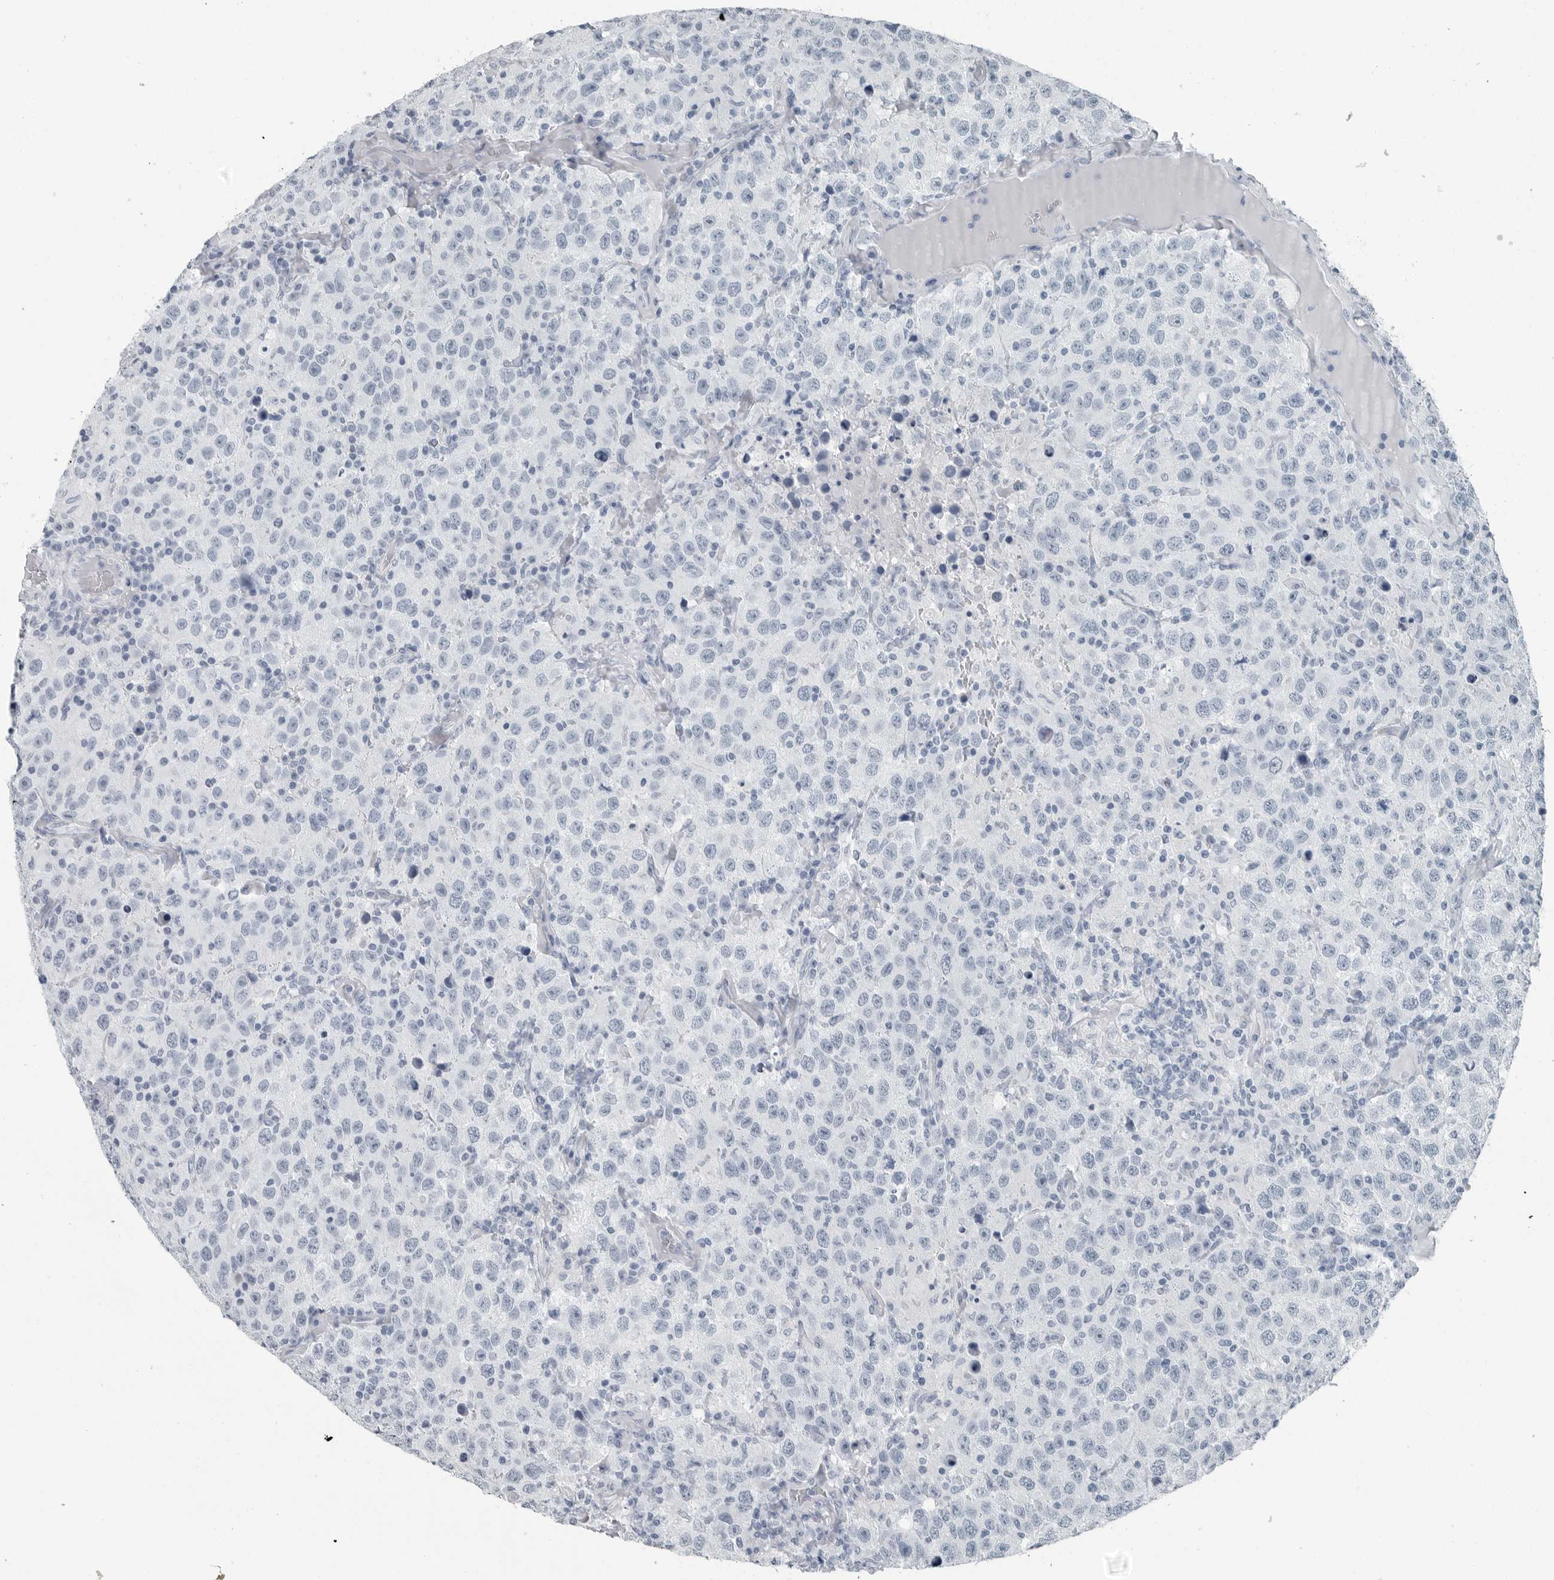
{"staining": {"intensity": "negative", "quantity": "none", "location": "none"}, "tissue": "testis cancer", "cell_type": "Tumor cells", "image_type": "cancer", "snomed": [{"axis": "morphology", "description": "Seminoma, NOS"}, {"axis": "topography", "description": "Testis"}], "caption": "The photomicrograph displays no staining of tumor cells in testis cancer (seminoma). (DAB IHC visualized using brightfield microscopy, high magnification).", "gene": "FABP6", "patient": {"sex": "male", "age": 41}}